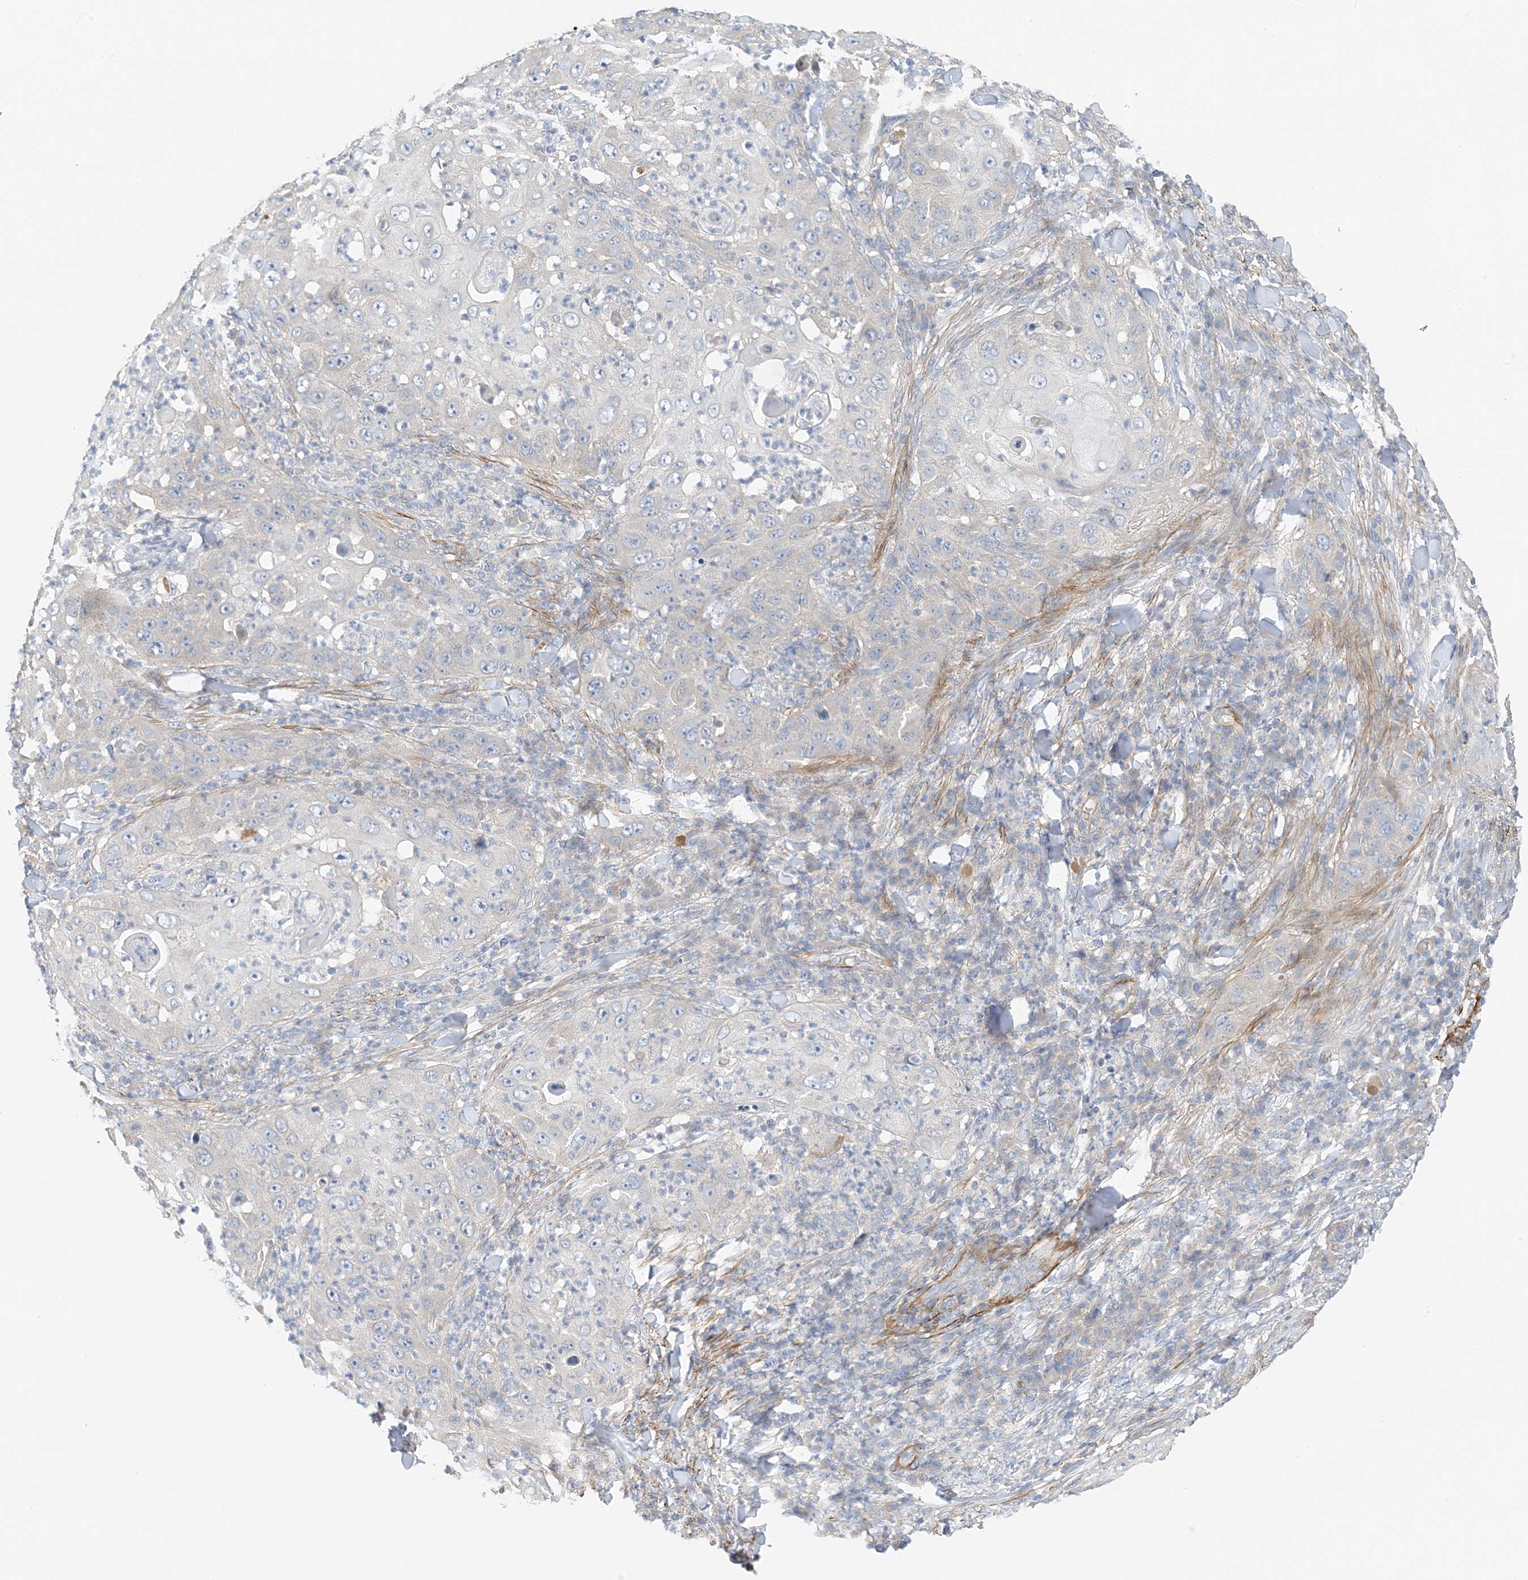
{"staining": {"intensity": "negative", "quantity": "none", "location": "none"}, "tissue": "skin cancer", "cell_type": "Tumor cells", "image_type": "cancer", "snomed": [{"axis": "morphology", "description": "Squamous cell carcinoma, NOS"}, {"axis": "topography", "description": "Skin"}], "caption": "Tumor cells show no significant protein positivity in skin squamous cell carcinoma.", "gene": "KIFBP", "patient": {"sex": "female", "age": 44}}